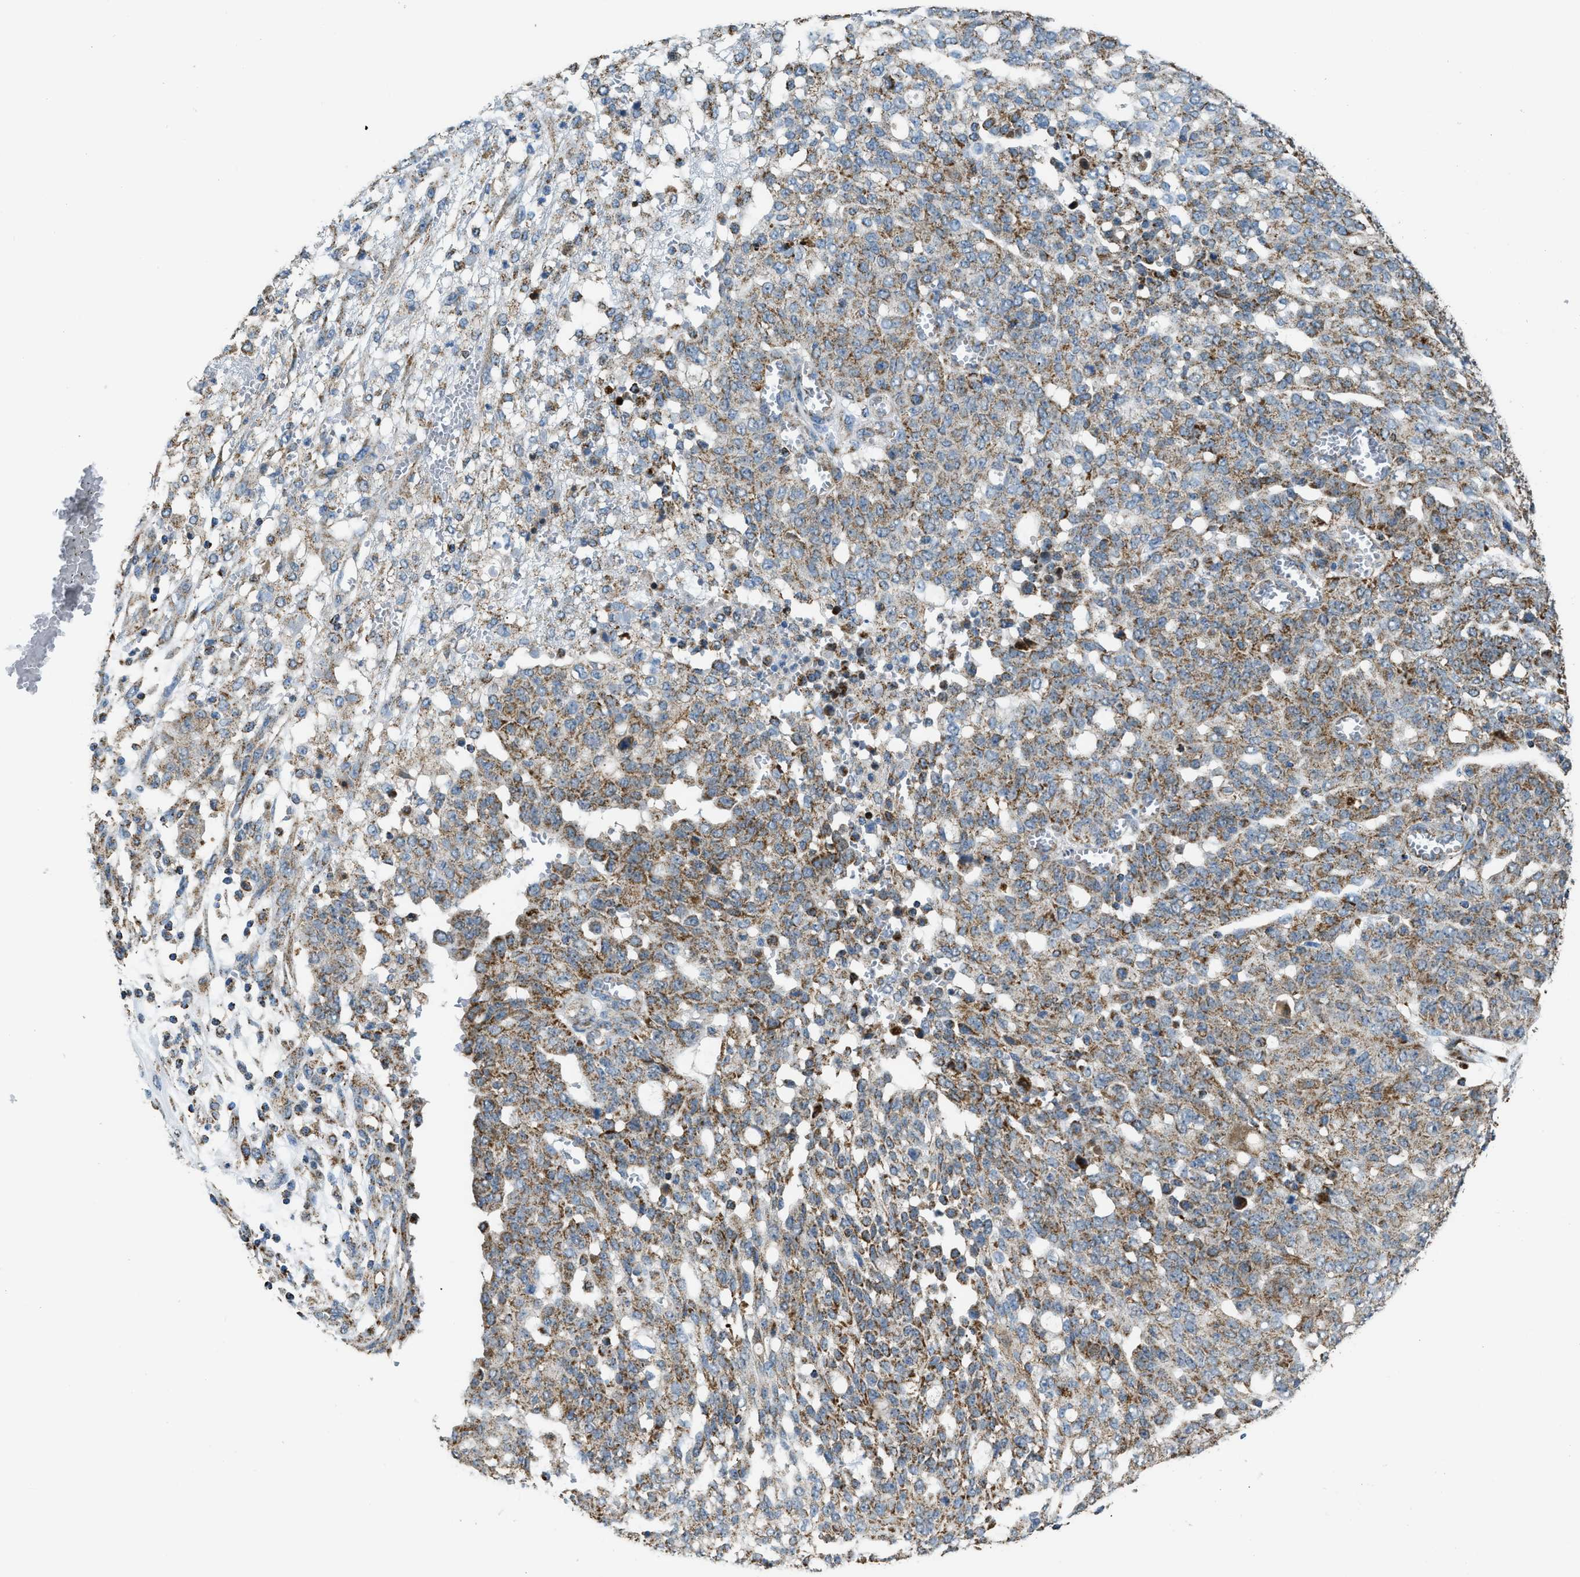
{"staining": {"intensity": "weak", "quantity": "25%-75%", "location": "cytoplasmic/membranous"}, "tissue": "ovarian cancer", "cell_type": "Tumor cells", "image_type": "cancer", "snomed": [{"axis": "morphology", "description": "Cystadenocarcinoma, serous, NOS"}, {"axis": "topography", "description": "Soft tissue"}, {"axis": "topography", "description": "Ovary"}], "caption": "There is low levels of weak cytoplasmic/membranous staining in tumor cells of ovarian serous cystadenocarcinoma, as demonstrated by immunohistochemical staining (brown color).", "gene": "ETFB", "patient": {"sex": "female", "age": 57}}